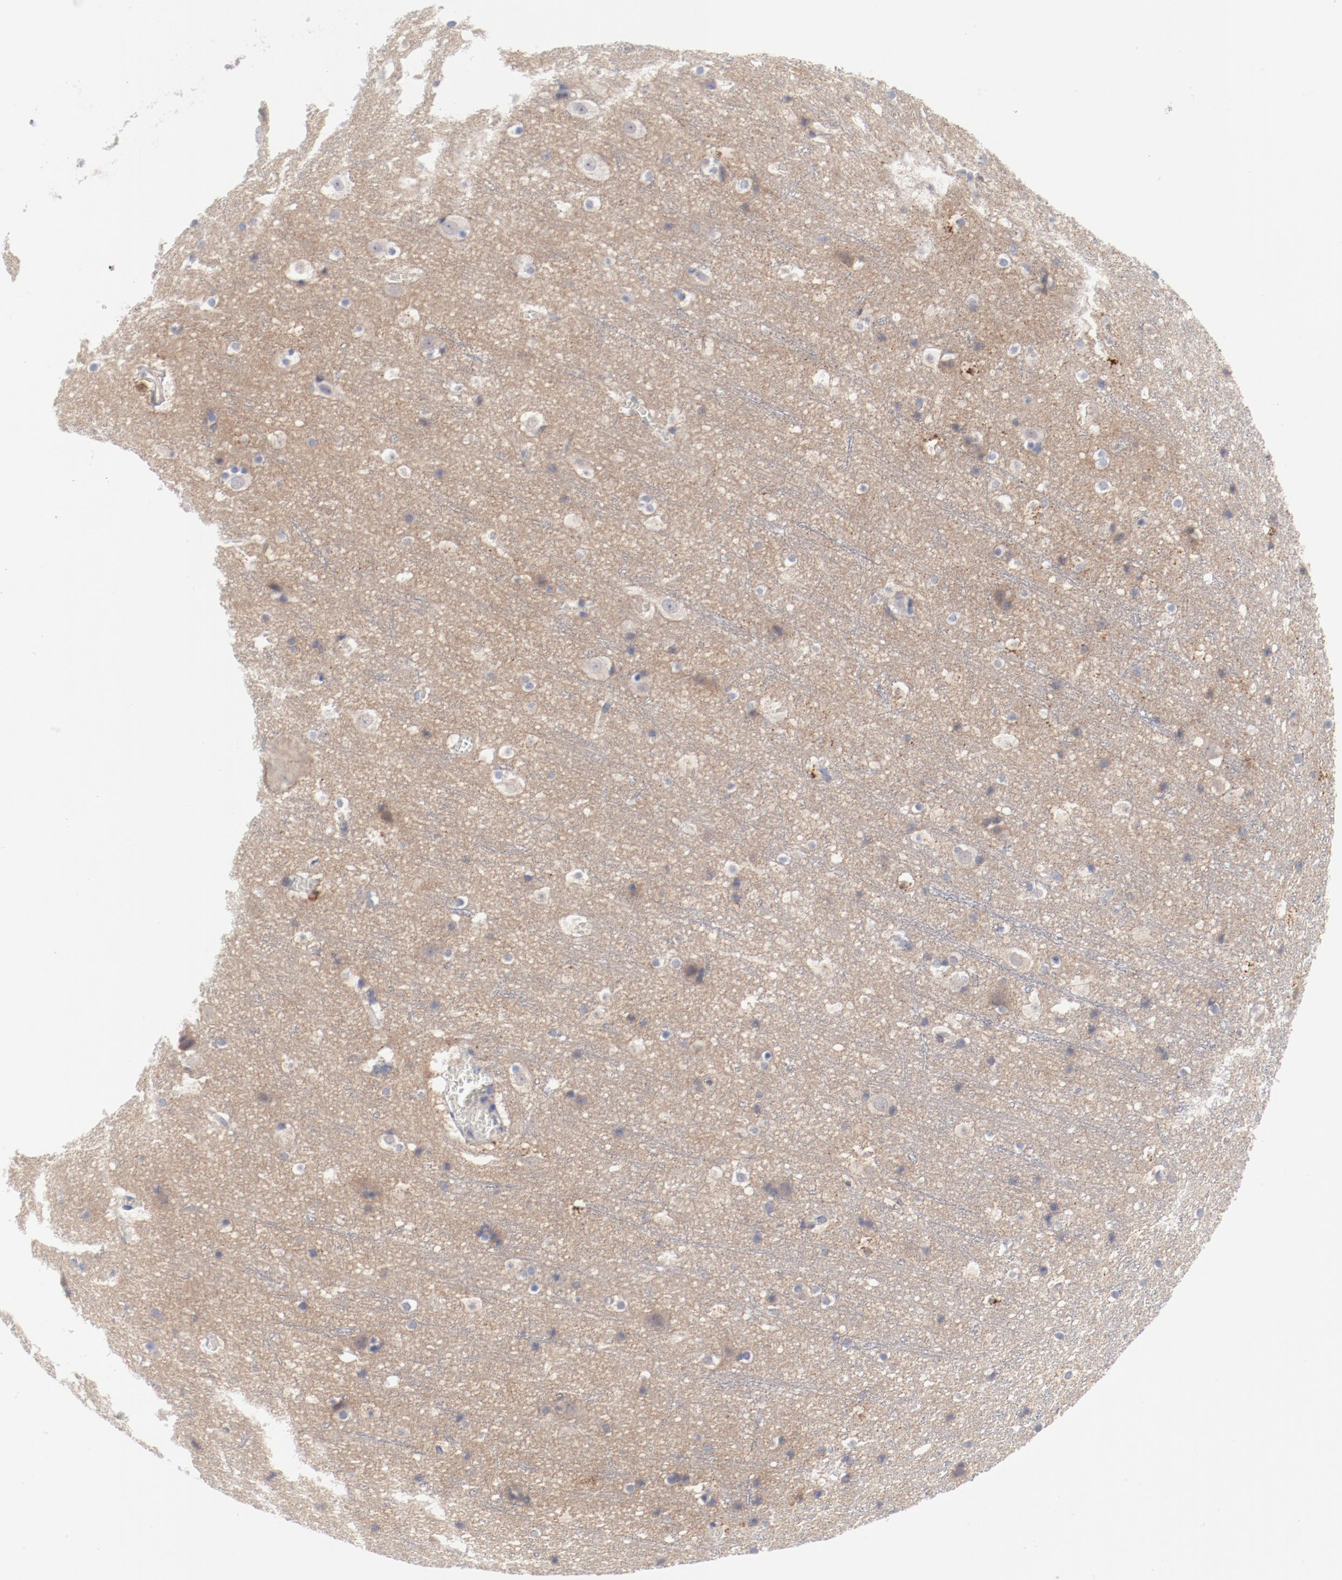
{"staining": {"intensity": "negative", "quantity": "none", "location": "none"}, "tissue": "cerebral cortex", "cell_type": "Endothelial cells", "image_type": "normal", "snomed": [{"axis": "morphology", "description": "Normal tissue, NOS"}, {"axis": "topography", "description": "Cerebral cortex"}], "caption": "IHC image of benign cerebral cortex: cerebral cortex stained with DAB displays no significant protein staining in endothelial cells.", "gene": "SH3BGR", "patient": {"sex": "male", "age": 45}}